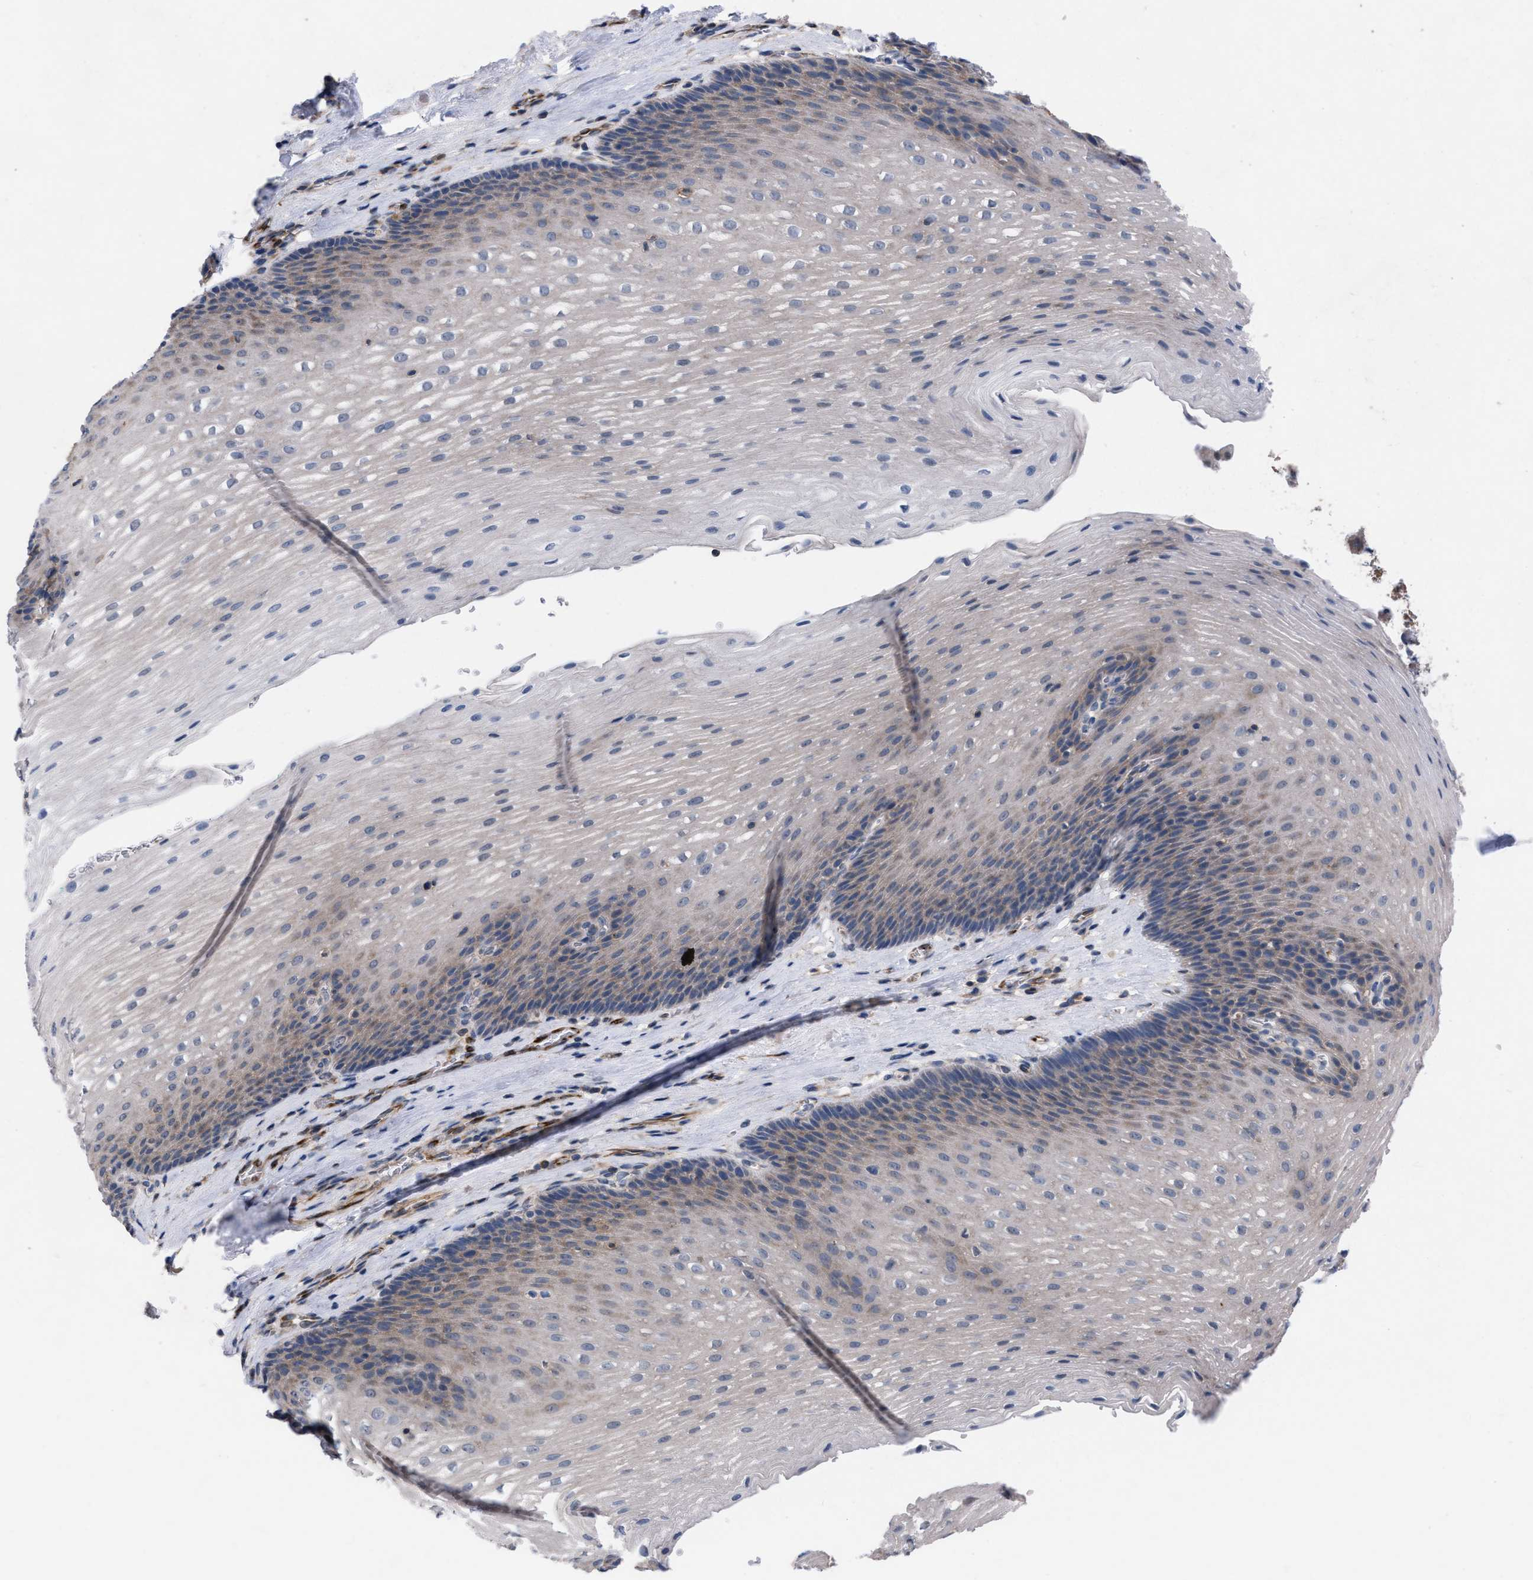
{"staining": {"intensity": "weak", "quantity": "<25%", "location": "cytoplasmic/membranous"}, "tissue": "esophagus", "cell_type": "Squamous epithelial cells", "image_type": "normal", "snomed": [{"axis": "morphology", "description": "Normal tissue, NOS"}, {"axis": "topography", "description": "Esophagus"}], "caption": "A high-resolution photomicrograph shows immunohistochemistry staining of unremarkable esophagus, which shows no significant expression in squamous epithelial cells.", "gene": "TMEM131", "patient": {"sex": "male", "age": 48}}